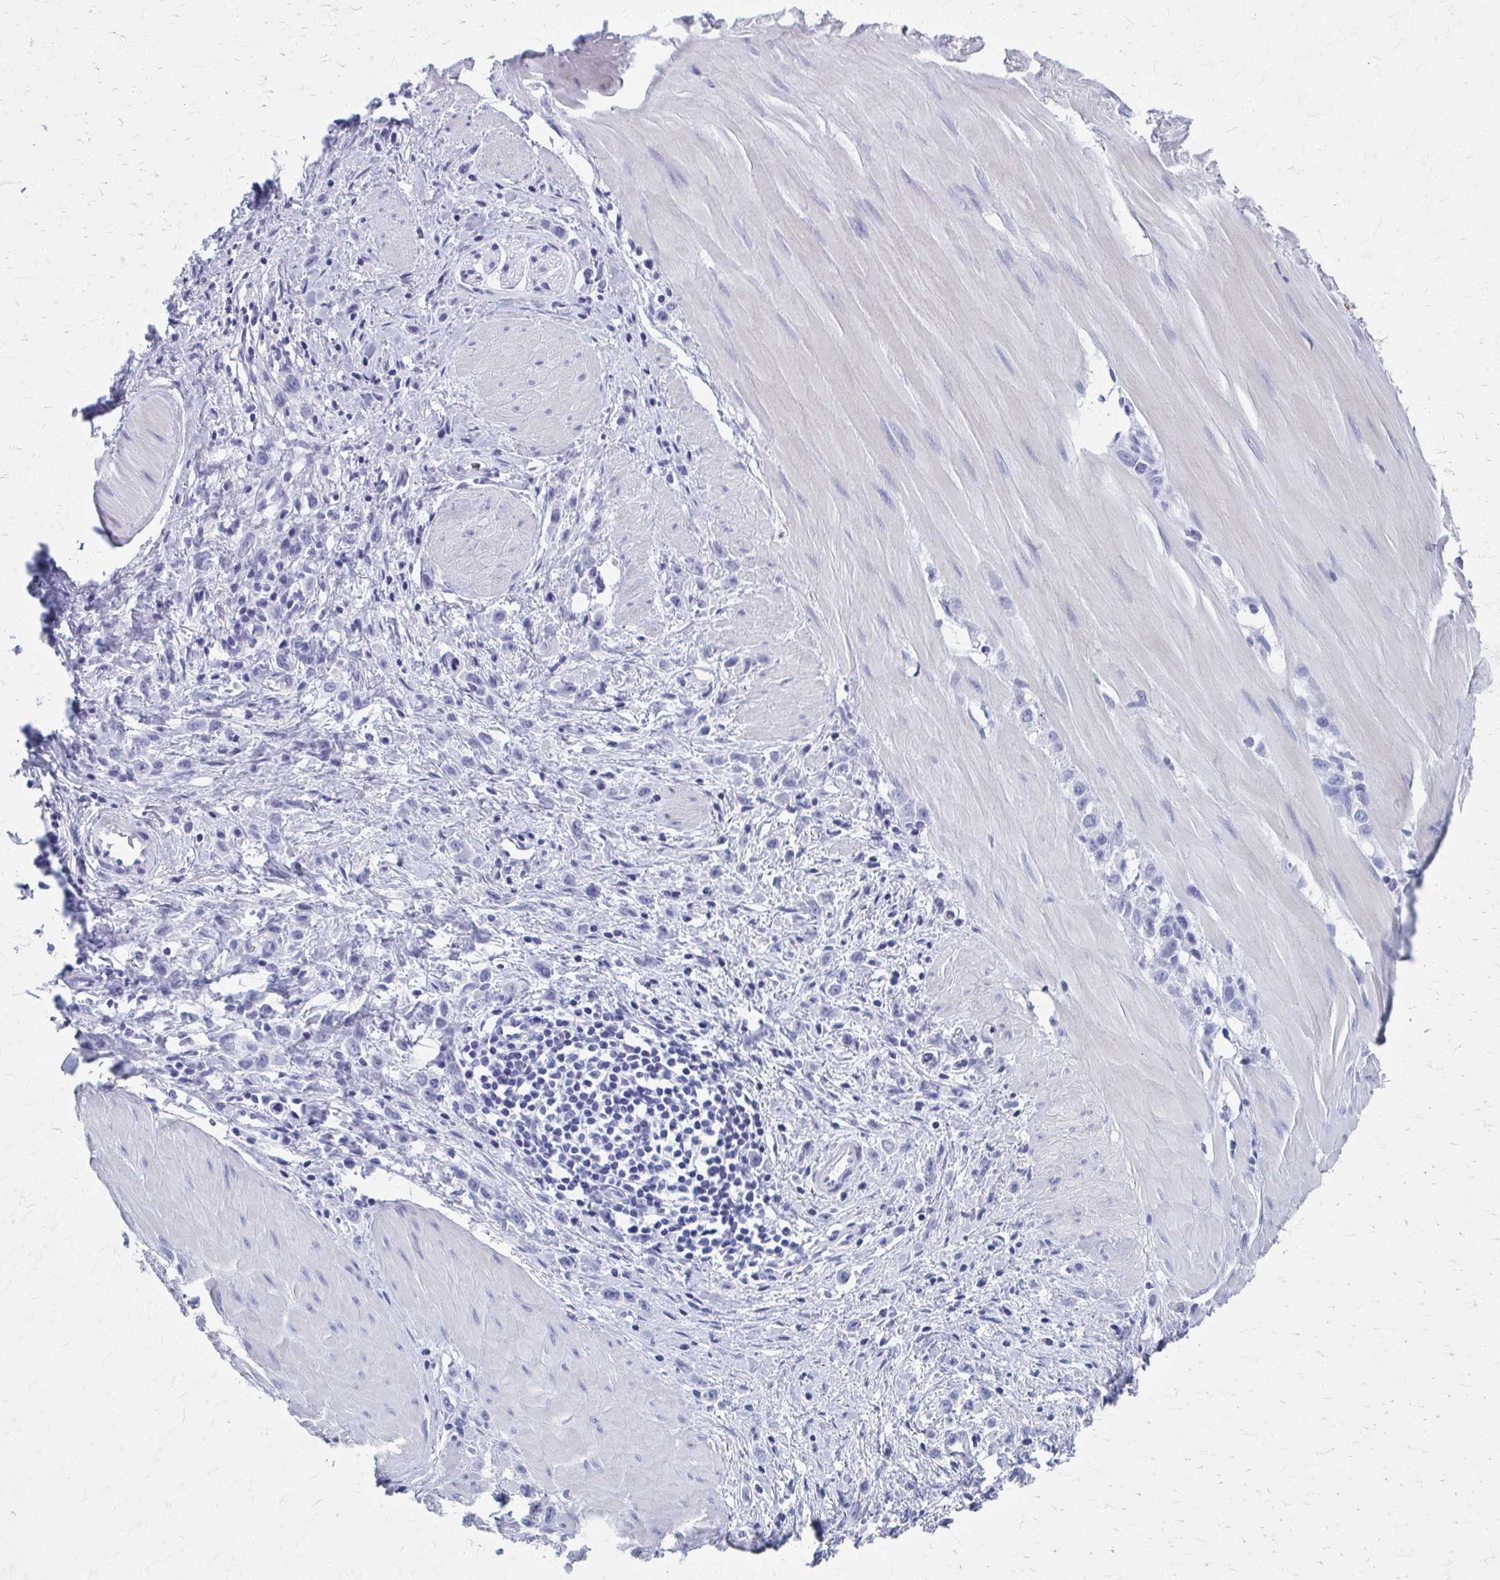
{"staining": {"intensity": "negative", "quantity": "none", "location": "none"}, "tissue": "stomach cancer", "cell_type": "Tumor cells", "image_type": "cancer", "snomed": [{"axis": "morphology", "description": "Adenocarcinoma, NOS"}, {"axis": "topography", "description": "Stomach"}], "caption": "High power microscopy histopathology image of an immunohistochemistry (IHC) photomicrograph of stomach cancer, revealing no significant positivity in tumor cells.", "gene": "CELF5", "patient": {"sex": "male", "age": 47}}